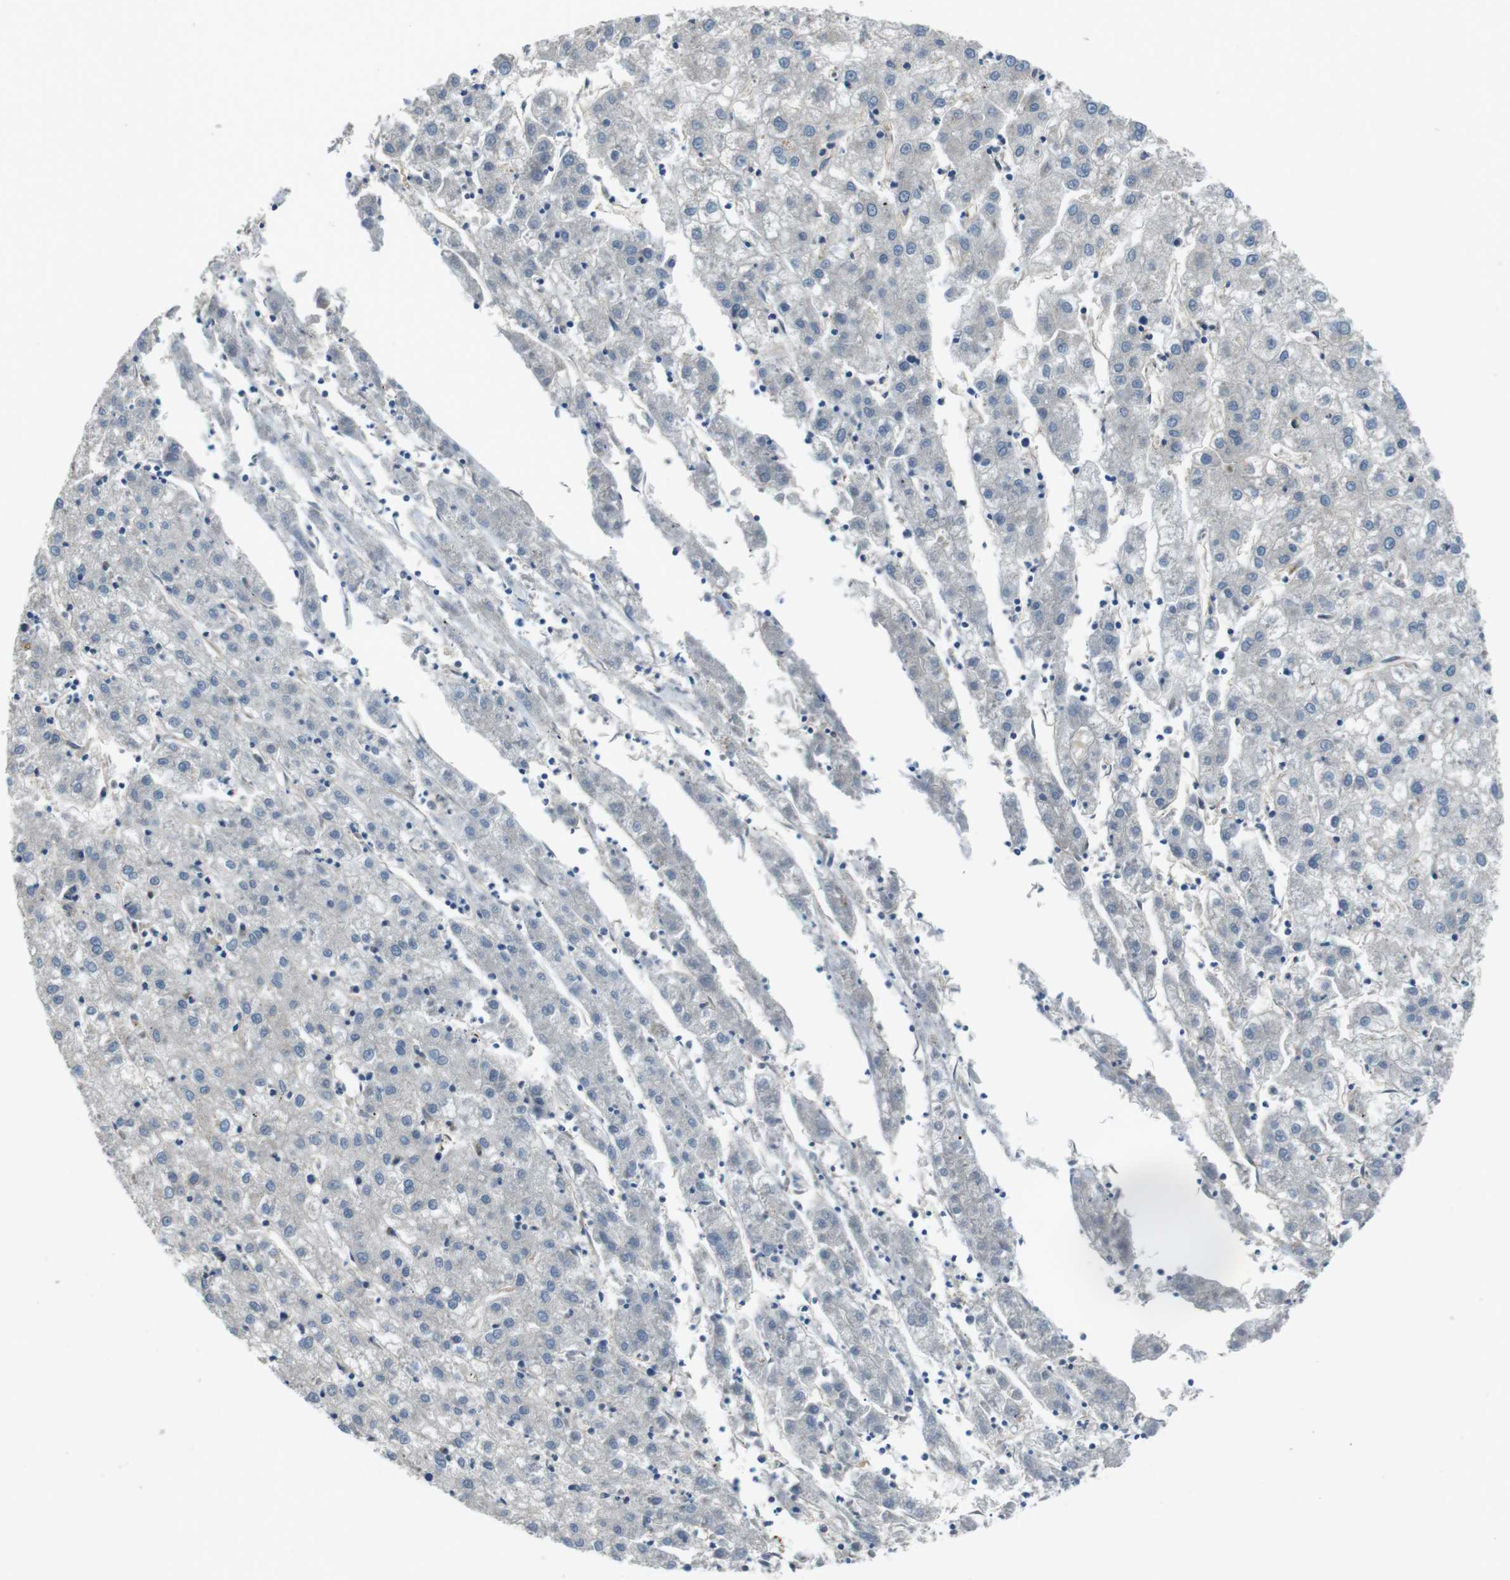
{"staining": {"intensity": "negative", "quantity": "none", "location": "none"}, "tissue": "liver cancer", "cell_type": "Tumor cells", "image_type": "cancer", "snomed": [{"axis": "morphology", "description": "Carcinoma, Hepatocellular, NOS"}, {"axis": "topography", "description": "Liver"}], "caption": "Immunohistochemistry (IHC) histopathology image of human liver cancer (hepatocellular carcinoma) stained for a protein (brown), which exhibits no expression in tumor cells. The staining is performed using DAB (3,3'-diaminobenzidine) brown chromogen with nuclei counter-stained in using hematoxylin.", "gene": "PALD1", "patient": {"sex": "male", "age": 72}}